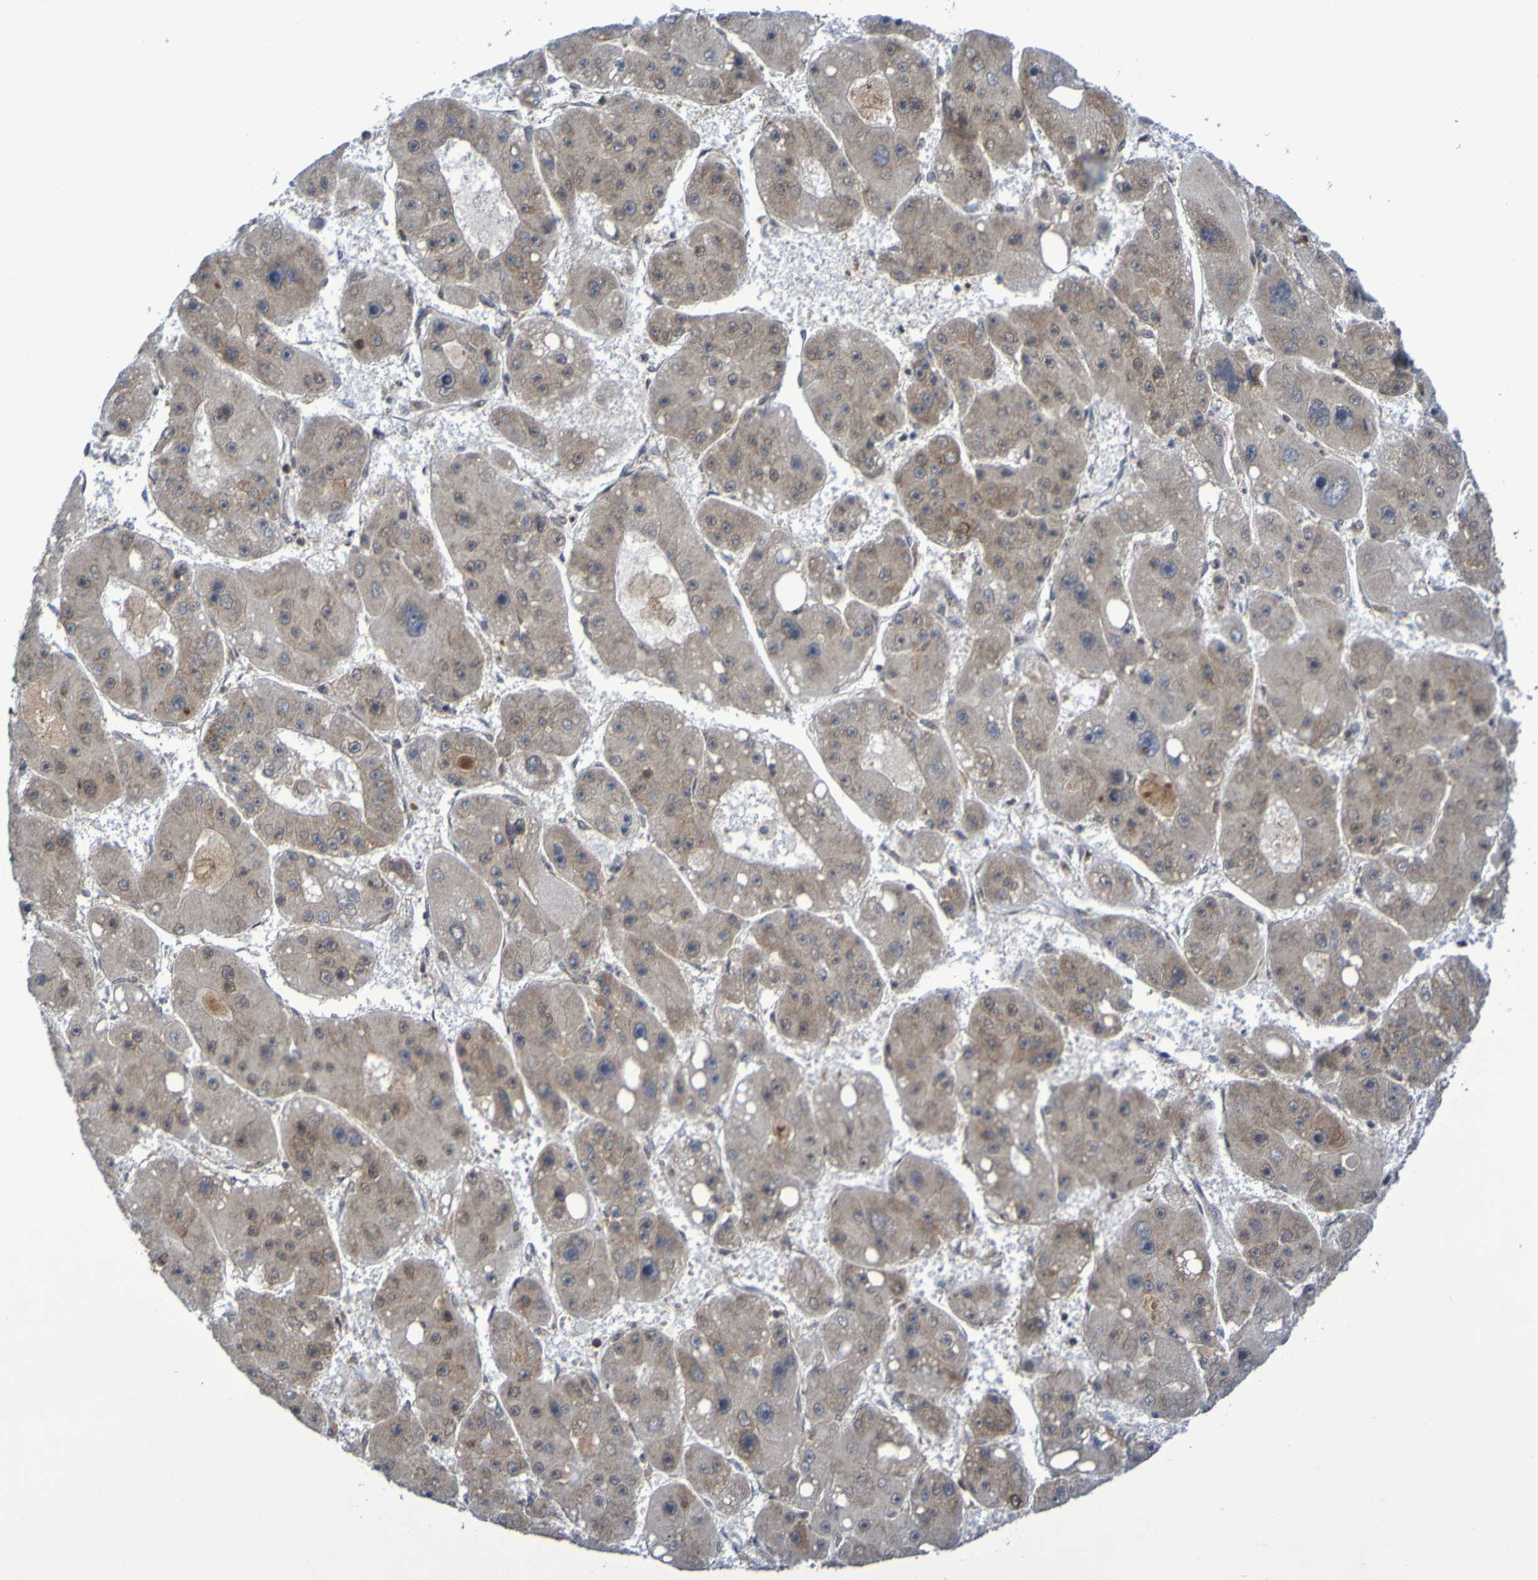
{"staining": {"intensity": "moderate", "quantity": ">75%", "location": "cytoplasmic/membranous"}, "tissue": "liver cancer", "cell_type": "Tumor cells", "image_type": "cancer", "snomed": [{"axis": "morphology", "description": "Carcinoma, Hepatocellular, NOS"}, {"axis": "topography", "description": "Liver"}], "caption": "IHC staining of liver cancer (hepatocellular carcinoma), which demonstrates medium levels of moderate cytoplasmic/membranous positivity in approximately >75% of tumor cells indicating moderate cytoplasmic/membranous protein positivity. The staining was performed using DAB (3,3'-diaminobenzidine) (brown) for protein detection and nuclei were counterstained in hematoxylin (blue).", "gene": "ITLN1", "patient": {"sex": "female", "age": 61}}